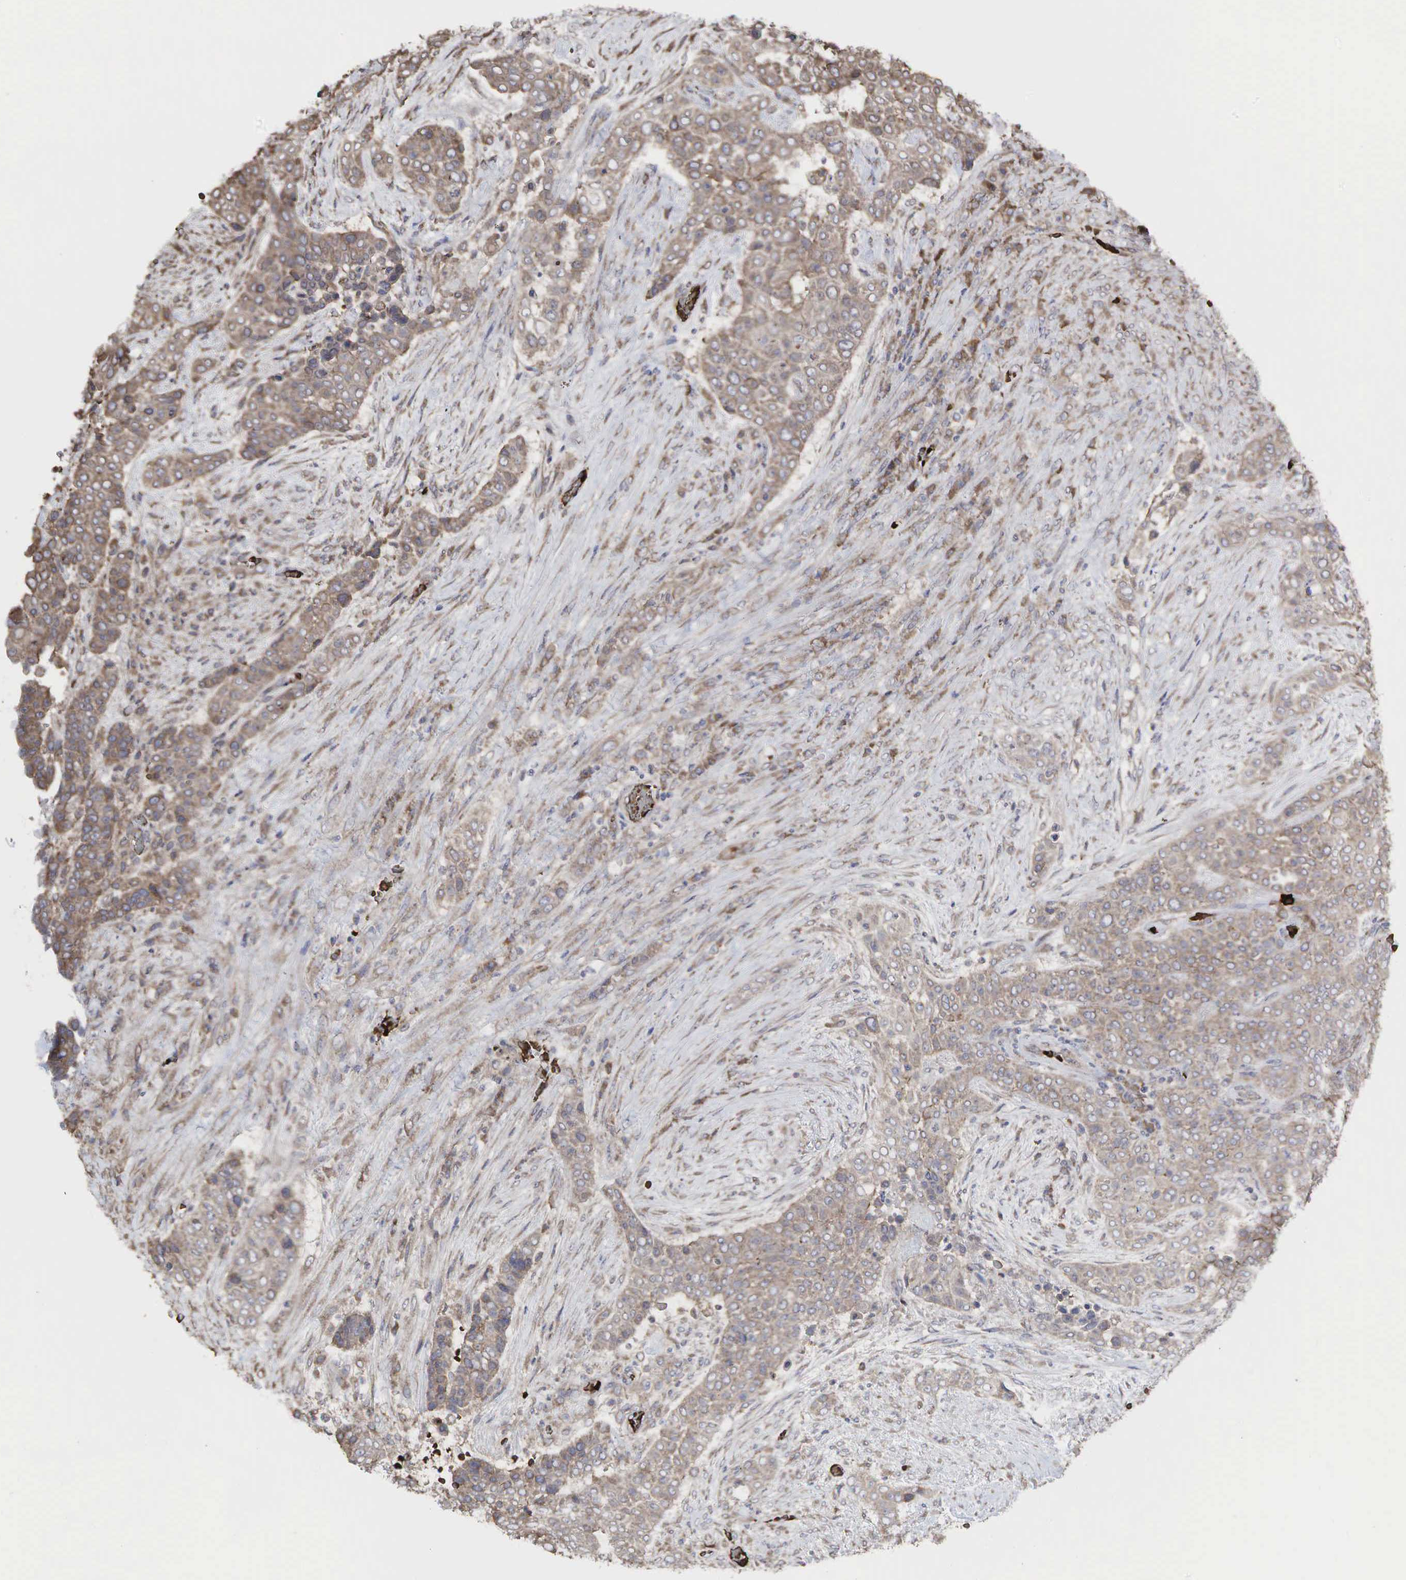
{"staining": {"intensity": "weak", "quantity": ">75%", "location": "cytoplasmic/membranous"}, "tissue": "urothelial cancer", "cell_type": "Tumor cells", "image_type": "cancer", "snomed": [{"axis": "morphology", "description": "Urothelial carcinoma, High grade"}, {"axis": "topography", "description": "Urinary bladder"}], "caption": "Immunohistochemistry (IHC) staining of urothelial cancer, which shows low levels of weak cytoplasmic/membranous staining in approximately >75% of tumor cells indicating weak cytoplasmic/membranous protein staining. The staining was performed using DAB (3,3'-diaminobenzidine) (brown) for protein detection and nuclei were counterstained in hematoxylin (blue).", "gene": "PABPC5", "patient": {"sex": "male", "age": 74}}